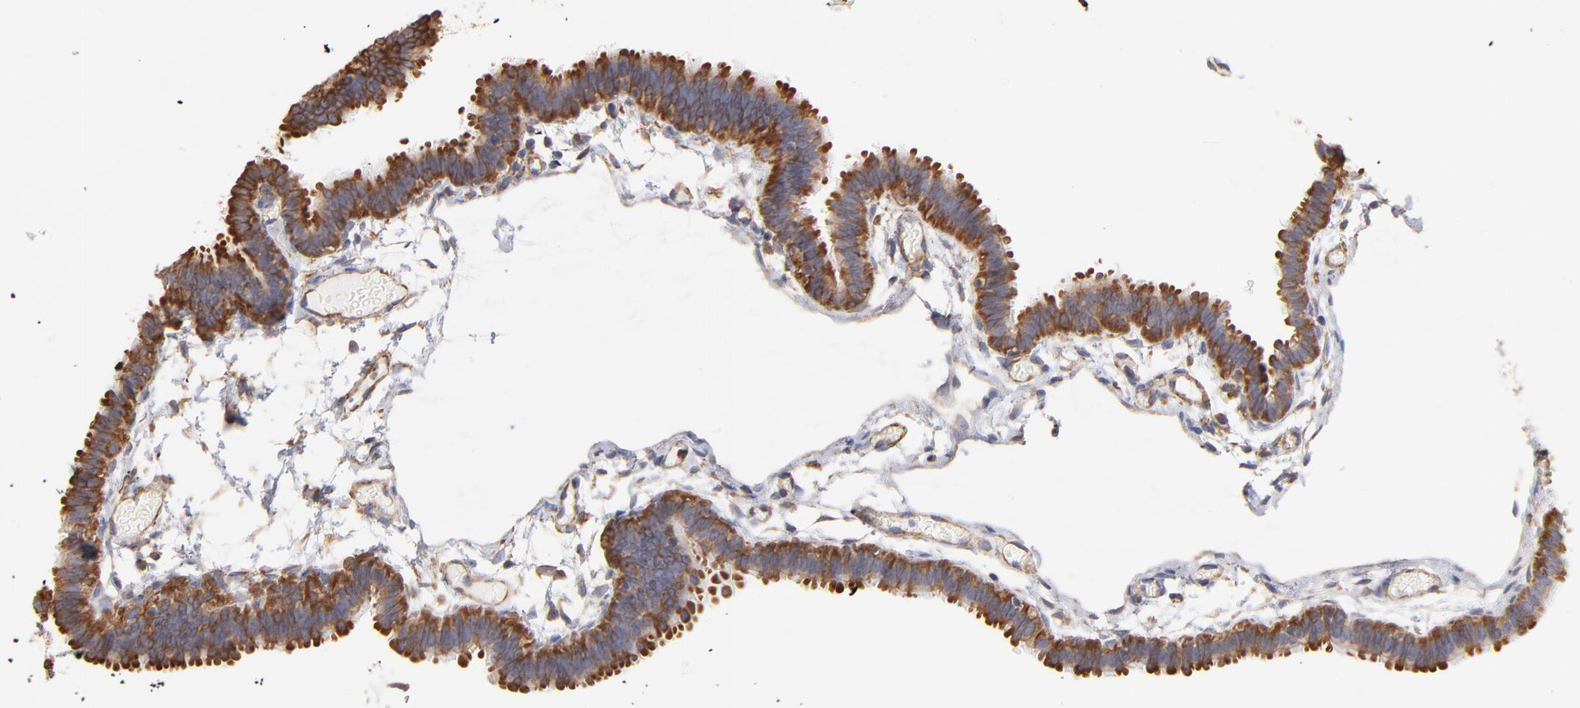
{"staining": {"intensity": "moderate", "quantity": ">75%", "location": "cytoplasmic/membranous"}, "tissue": "fallopian tube", "cell_type": "Glandular cells", "image_type": "normal", "snomed": [{"axis": "morphology", "description": "Normal tissue, NOS"}, {"axis": "topography", "description": "Fallopian tube"}], "caption": "This histopathology image demonstrates IHC staining of normal fallopian tube, with medium moderate cytoplasmic/membranous expression in approximately >75% of glandular cells.", "gene": "RPL9", "patient": {"sex": "female", "age": 29}}